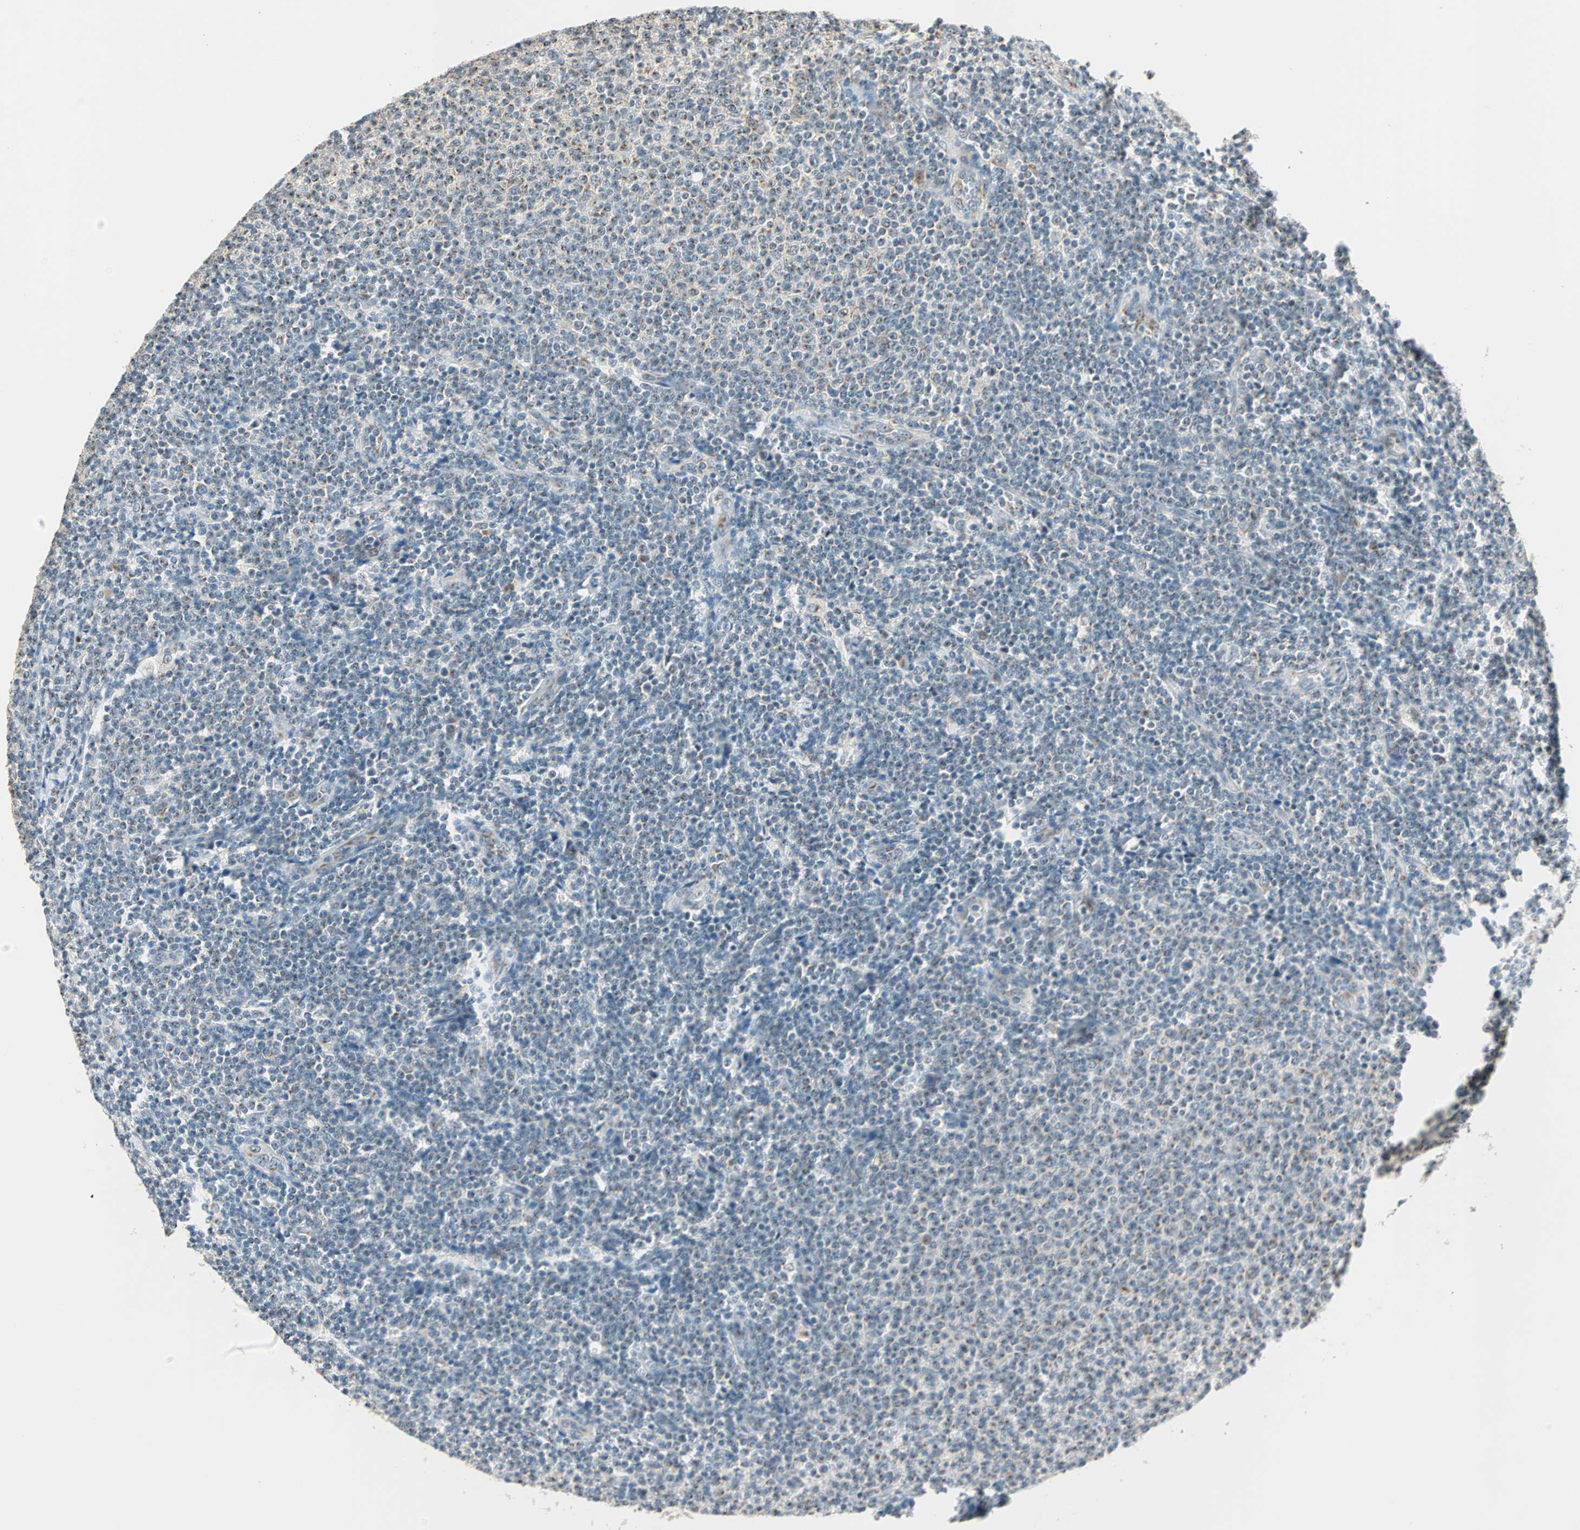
{"staining": {"intensity": "weak", "quantity": "<25%", "location": "cytoplasmic/membranous"}, "tissue": "lymphoma", "cell_type": "Tumor cells", "image_type": "cancer", "snomed": [{"axis": "morphology", "description": "Malignant lymphoma, non-Hodgkin's type, Low grade"}, {"axis": "topography", "description": "Lymph node"}], "caption": "Tumor cells show no significant expression in malignant lymphoma, non-Hodgkin's type (low-grade).", "gene": "PRDM2", "patient": {"sex": "male", "age": 66}}